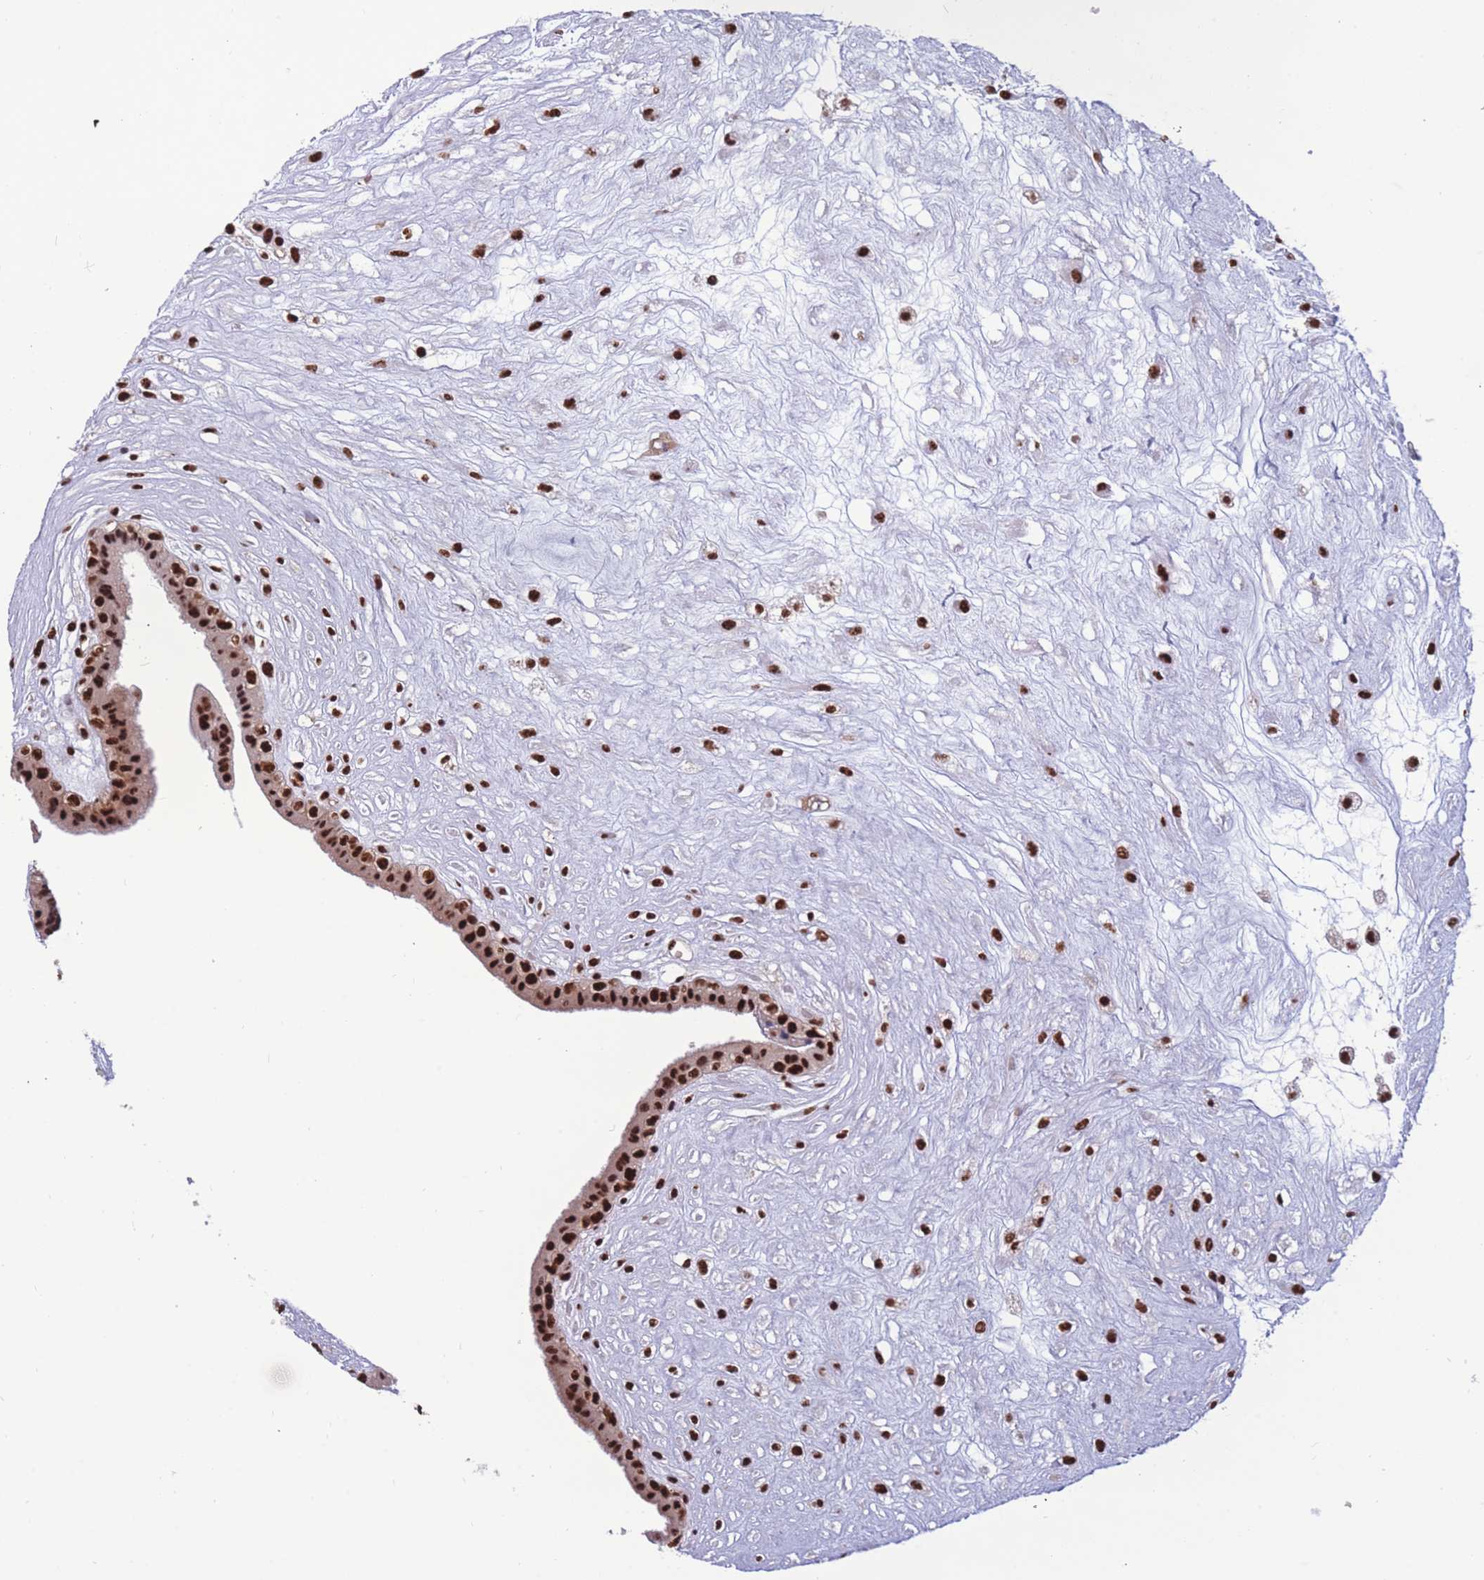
{"staining": {"intensity": "strong", "quantity": ">75%", "location": "cytoplasmic/membranous,nuclear"}, "tissue": "placenta", "cell_type": "Decidual cells", "image_type": "normal", "snomed": [{"axis": "morphology", "description": "Normal tissue, NOS"}, {"axis": "topography", "description": "Placenta"}], "caption": "Strong cytoplasmic/membranous,nuclear staining is identified in approximately >75% of decidual cells in unremarkable placenta.", "gene": "PRPF19", "patient": {"sex": "female", "age": 18}}